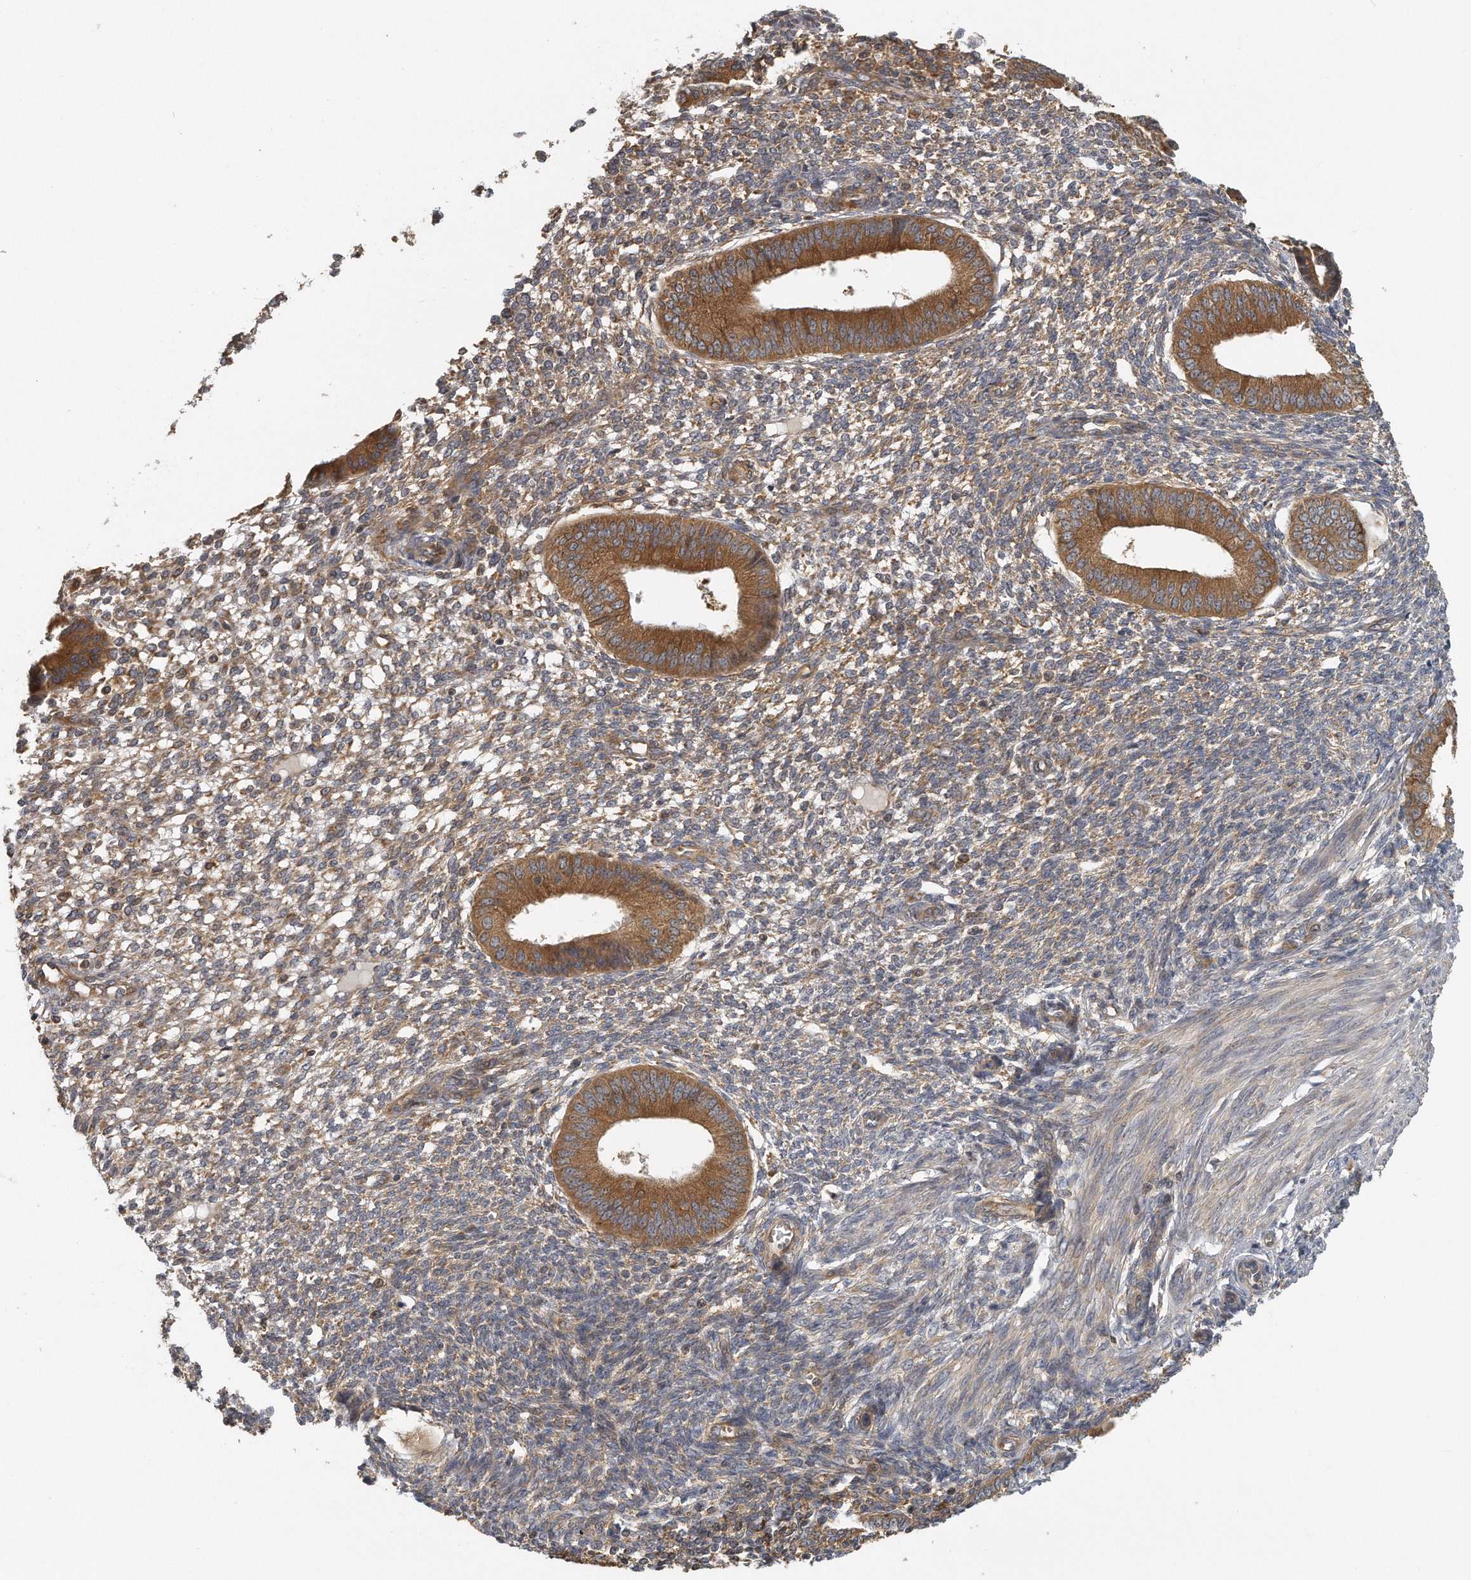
{"staining": {"intensity": "moderate", "quantity": "25%-75%", "location": "cytoplasmic/membranous"}, "tissue": "endometrium", "cell_type": "Cells in endometrial stroma", "image_type": "normal", "snomed": [{"axis": "morphology", "description": "Normal tissue, NOS"}, {"axis": "topography", "description": "Endometrium"}], "caption": "Protein analysis of unremarkable endometrium reveals moderate cytoplasmic/membranous expression in approximately 25%-75% of cells in endometrial stroma.", "gene": "EIF3I", "patient": {"sex": "female", "age": 46}}